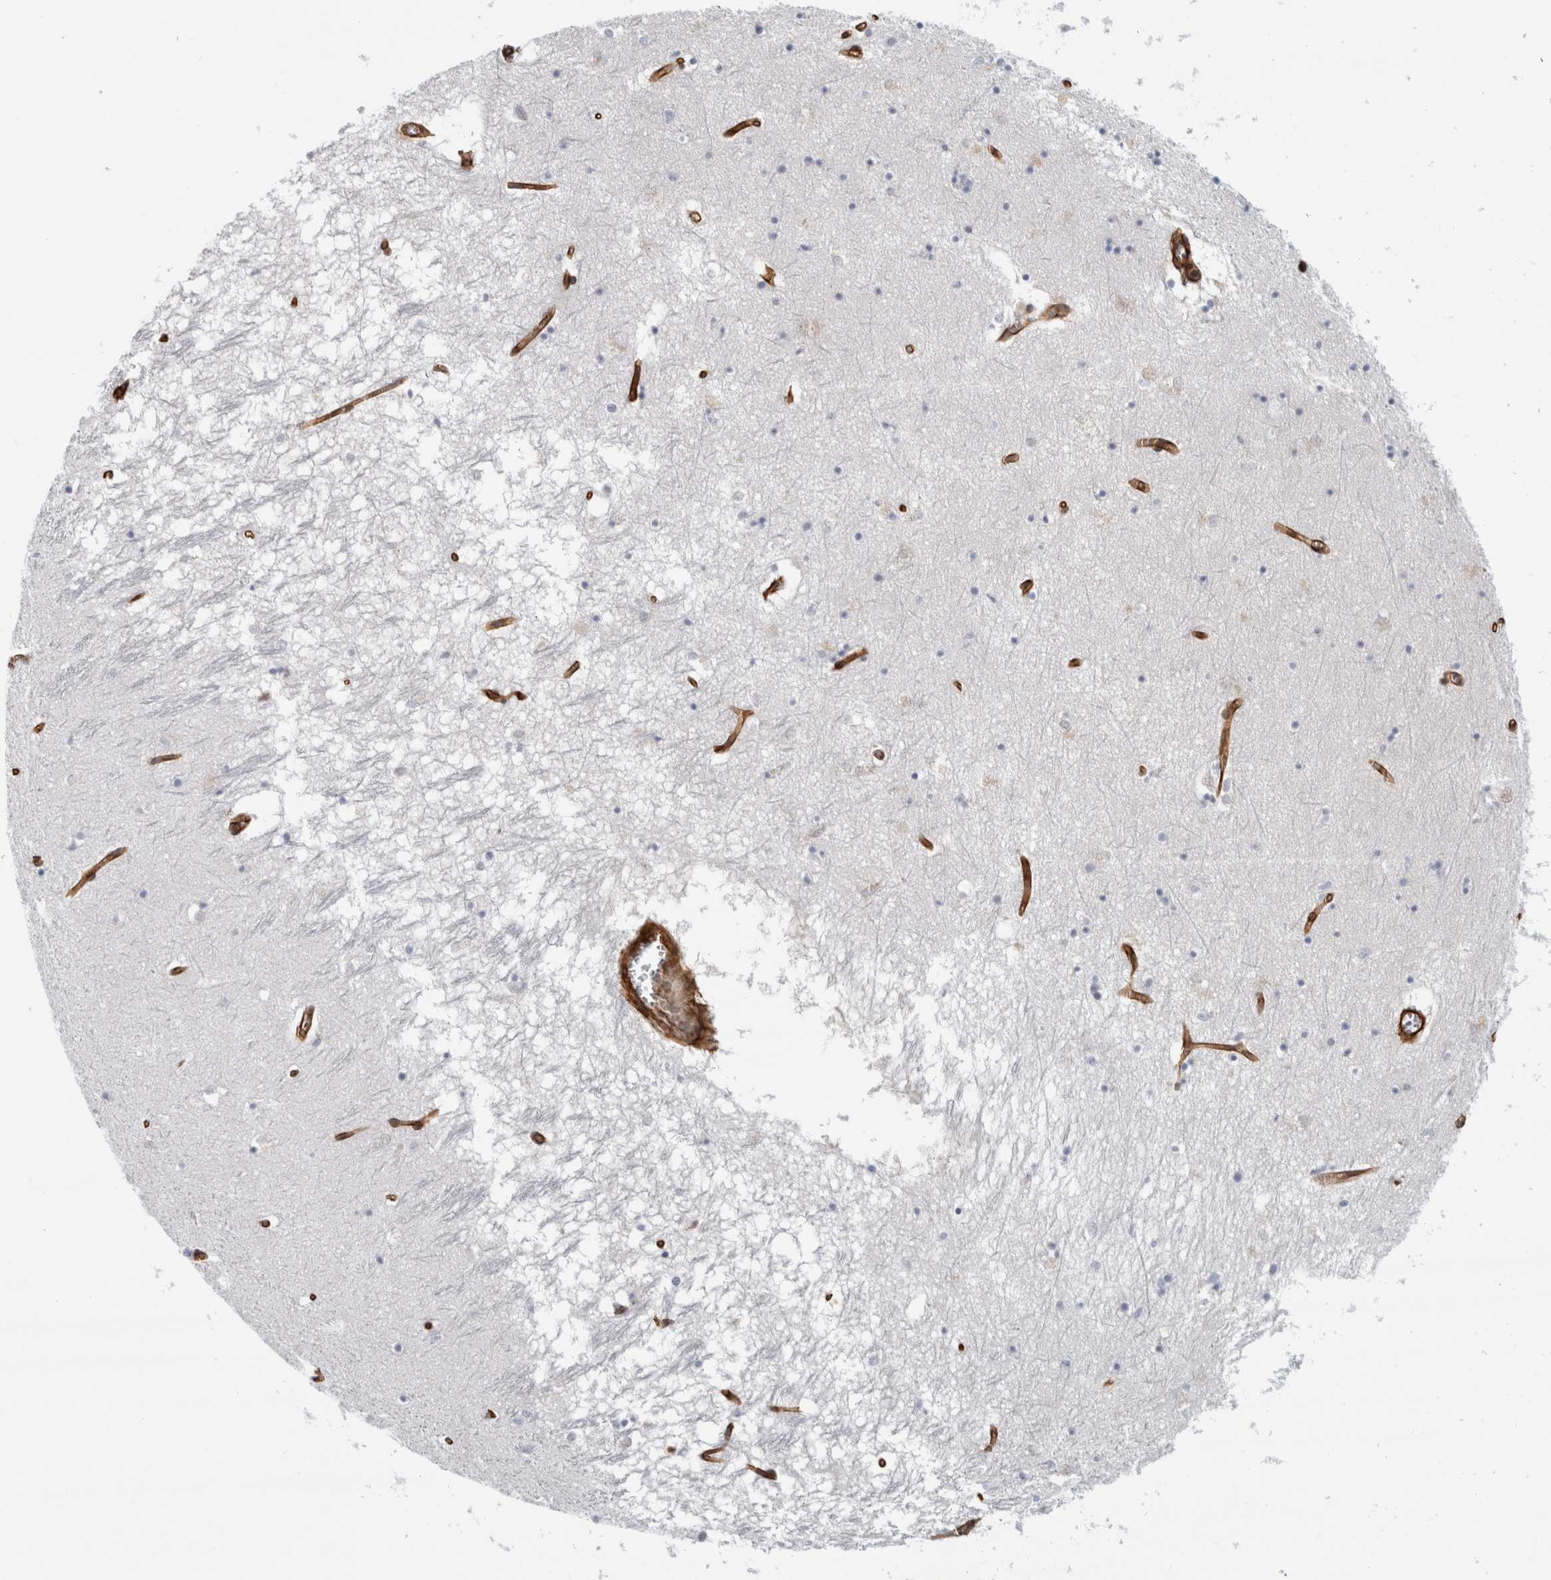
{"staining": {"intensity": "moderate", "quantity": "<25%", "location": "cytoplasmic/membranous"}, "tissue": "hippocampus", "cell_type": "Glial cells", "image_type": "normal", "snomed": [{"axis": "morphology", "description": "Normal tissue, NOS"}, {"axis": "topography", "description": "Hippocampus"}], "caption": "An IHC histopathology image of normal tissue is shown. Protein staining in brown shows moderate cytoplasmic/membranous positivity in hippocampus within glial cells. The staining is performed using DAB brown chromogen to label protein expression. The nuclei are counter-stained blue using hematoxylin.", "gene": "AHNAK", "patient": {"sex": "male", "age": 70}}